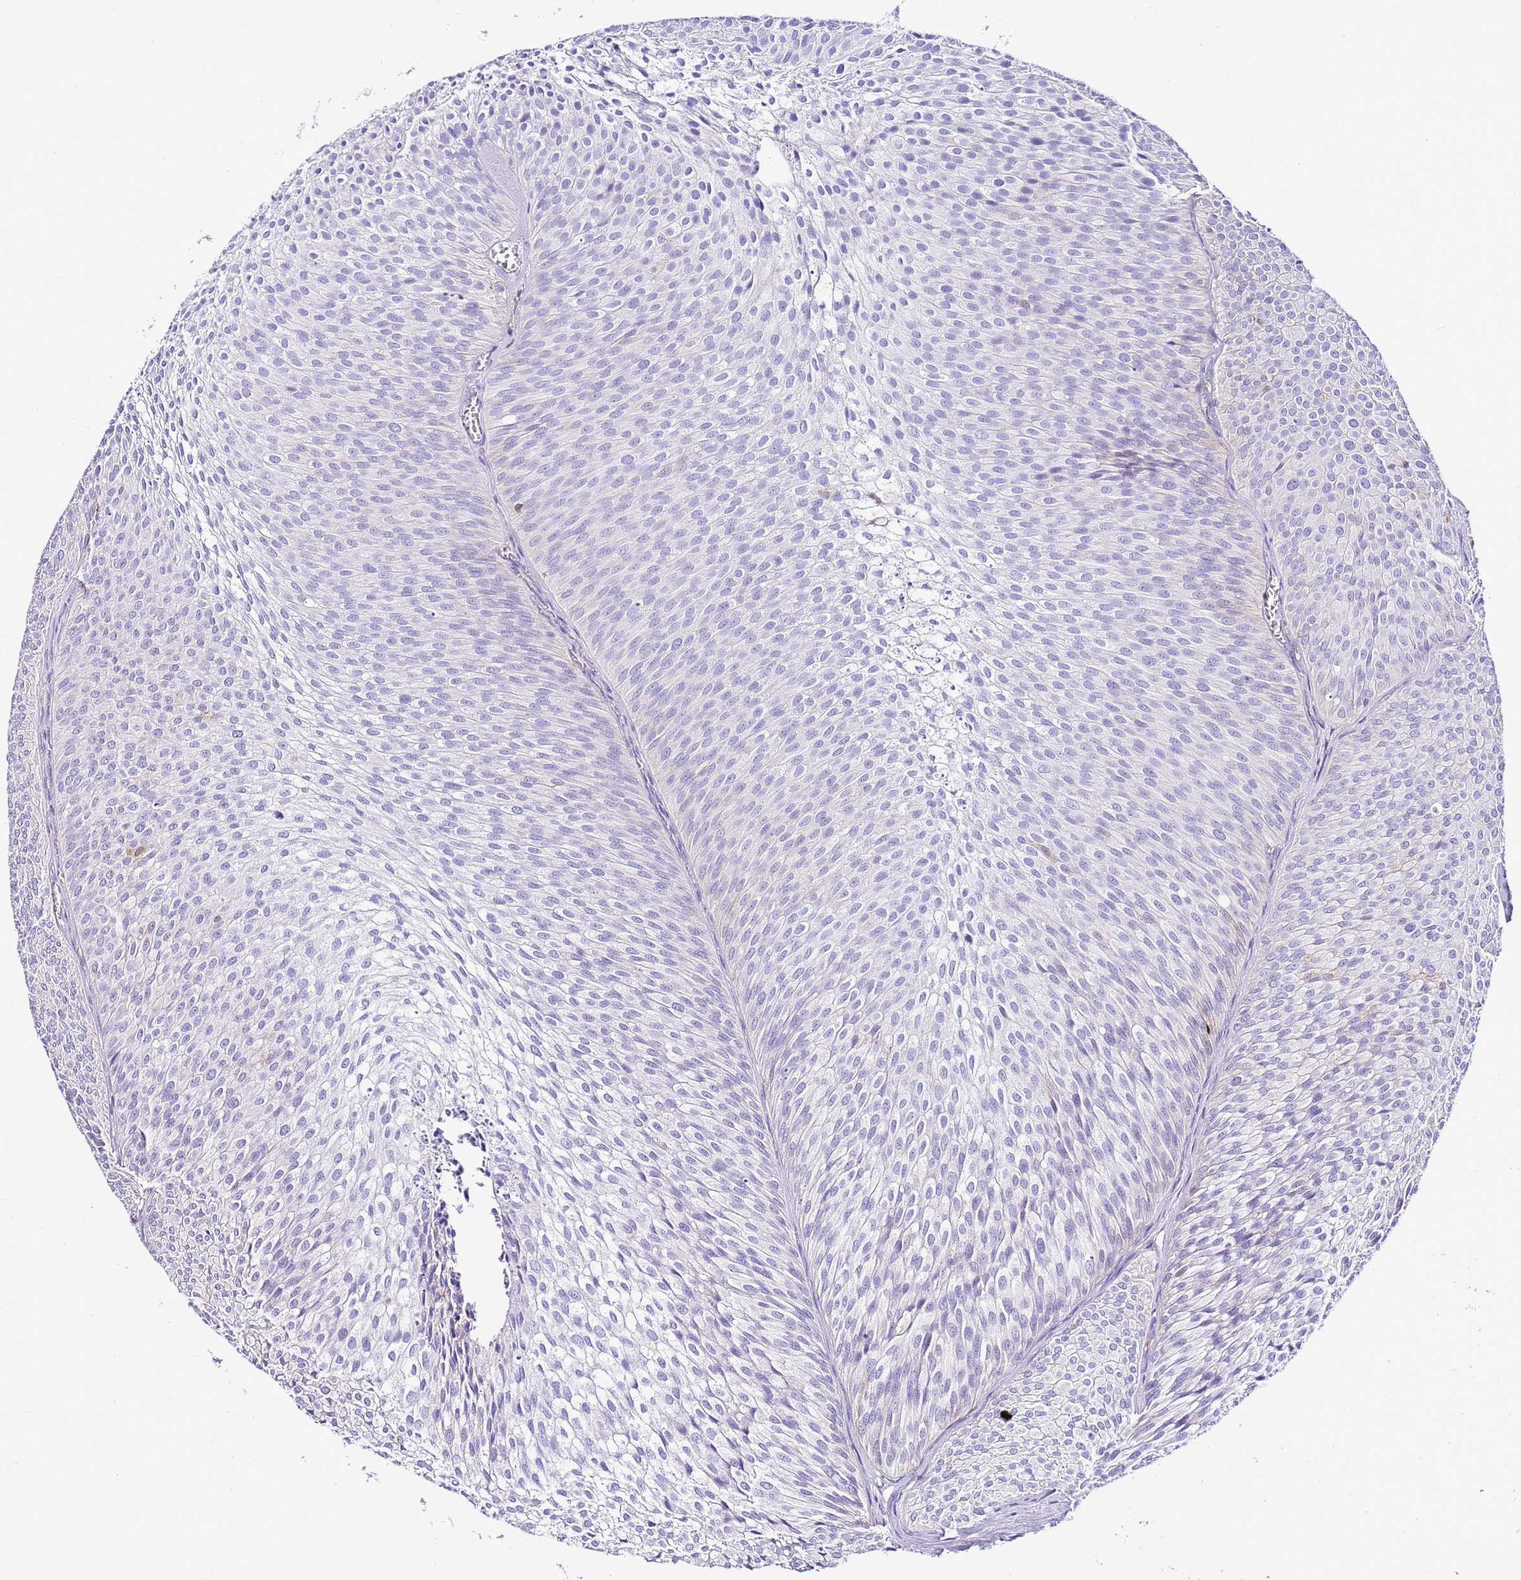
{"staining": {"intensity": "negative", "quantity": "none", "location": "none"}, "tissue": "urothelial cancer", "cell_type": "Tumor cells", "image_type": "cancer", "snomed": [{"axis": "morphology", "description": "Urothelial carcinoma, Low grade"}, {"axis": "topography", "description": "Urinary bladder"}], "caption": "Tumor cells are negative for brown protein staining in urothelial carcinoma (low-grade).", "gene": "ALDH3A1", "patient": {"sex": "male", "age": 91}}